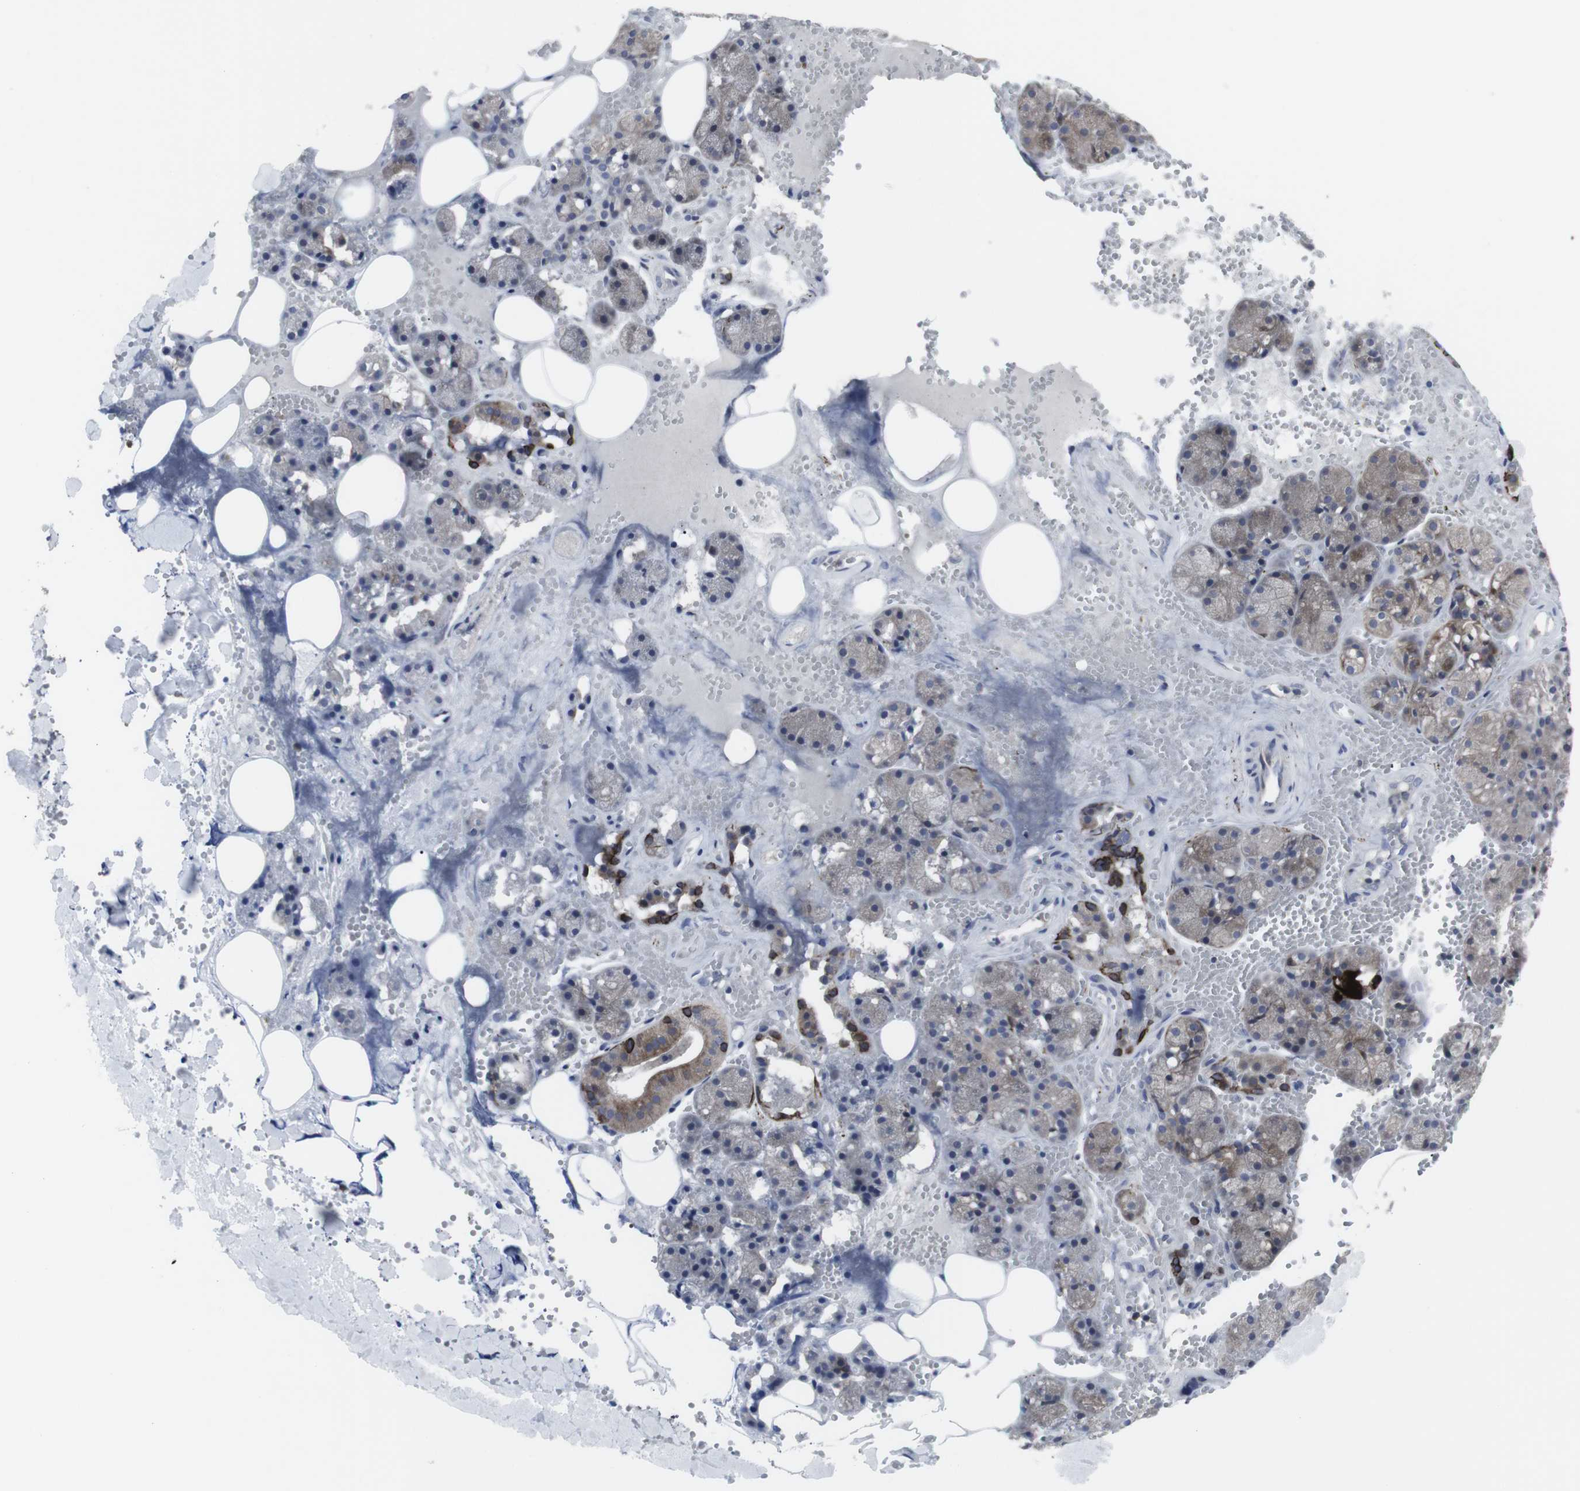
{"staining": {"intensity": "strong", "quantity": "<25%", "location": "cytoplasmic/membranous"}, "tissue": "salivary gland", "cell_type": "Glandular cells", "image_type": "normal", "snomed": [{"axis": "morphology", "description": "Normal tissue, NOS"}, {"axis": "topography", "description": "Salivary gland"}], "caption": "Brown immunohistochemical staining in normal human salivary gland demonstrates strong cytoplasmic/membranous positivity in approximately <25% of glandular cells.", "gene": "HPRT1", "patient": {"sex": "male", "age": 62}}